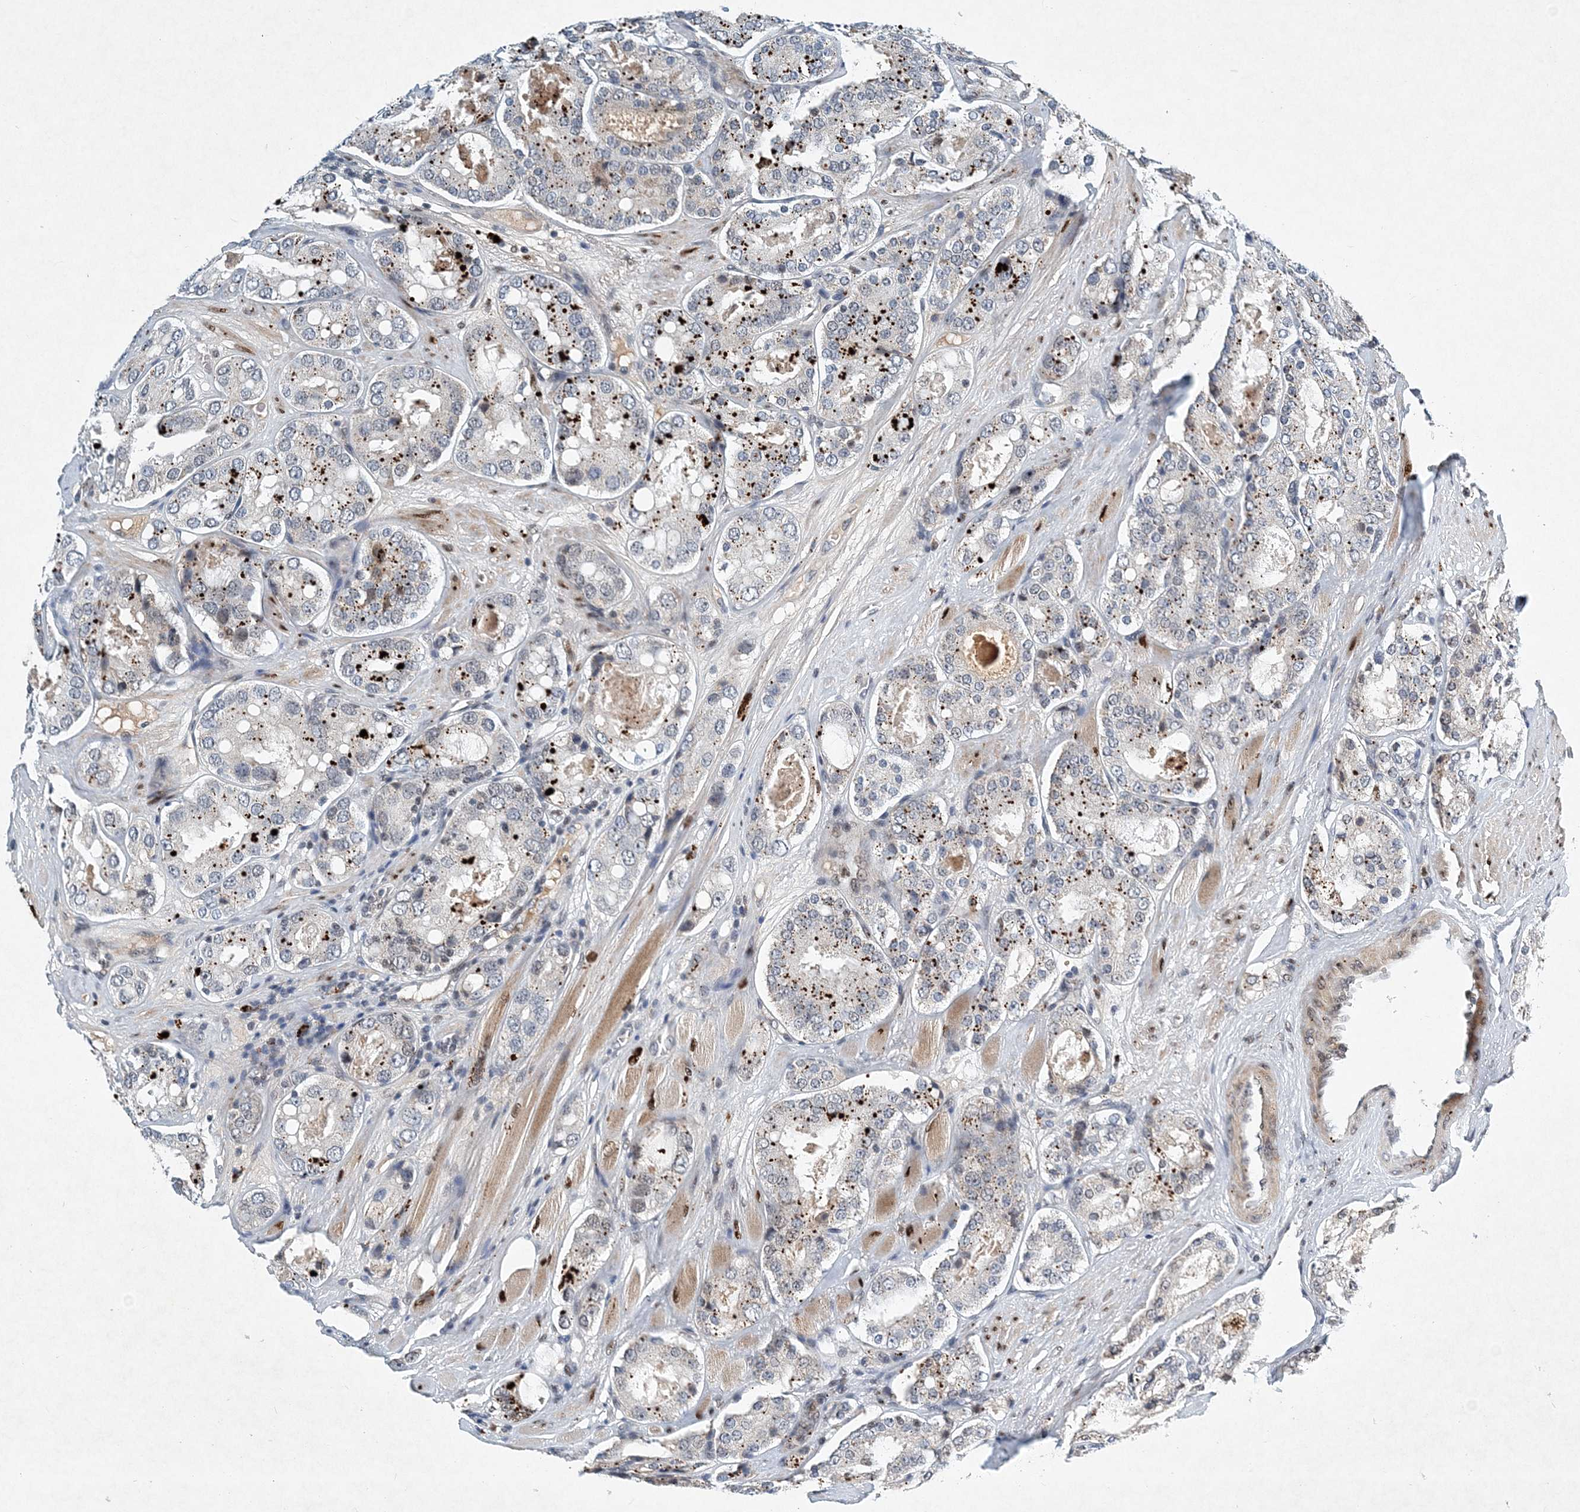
{"staining": {"intensity": "moderate", "quantity": "25%-75%", "location": "cytoplasmic/membranous"}, "tissue": "prostate cancer", "cell_type": "Tumor cells", "image_type": "cancer", "snomed": [{"axis": "morphology", "description": "Adenocarcinoma, High grade"}, {"axis": "topography", "description": "Prostate"}], "caption": "Immunohistochemistry (IHC) histopathology image of high-grade adenocarcinoma (prostate) stained for a protein (brown), which shows medium levels of moderate cytoplasmic/membranous staining in approximately 25%-75% of tumor cells.", "gene": "KPNA4", "patient": {"sex": "male", "age": 65}}